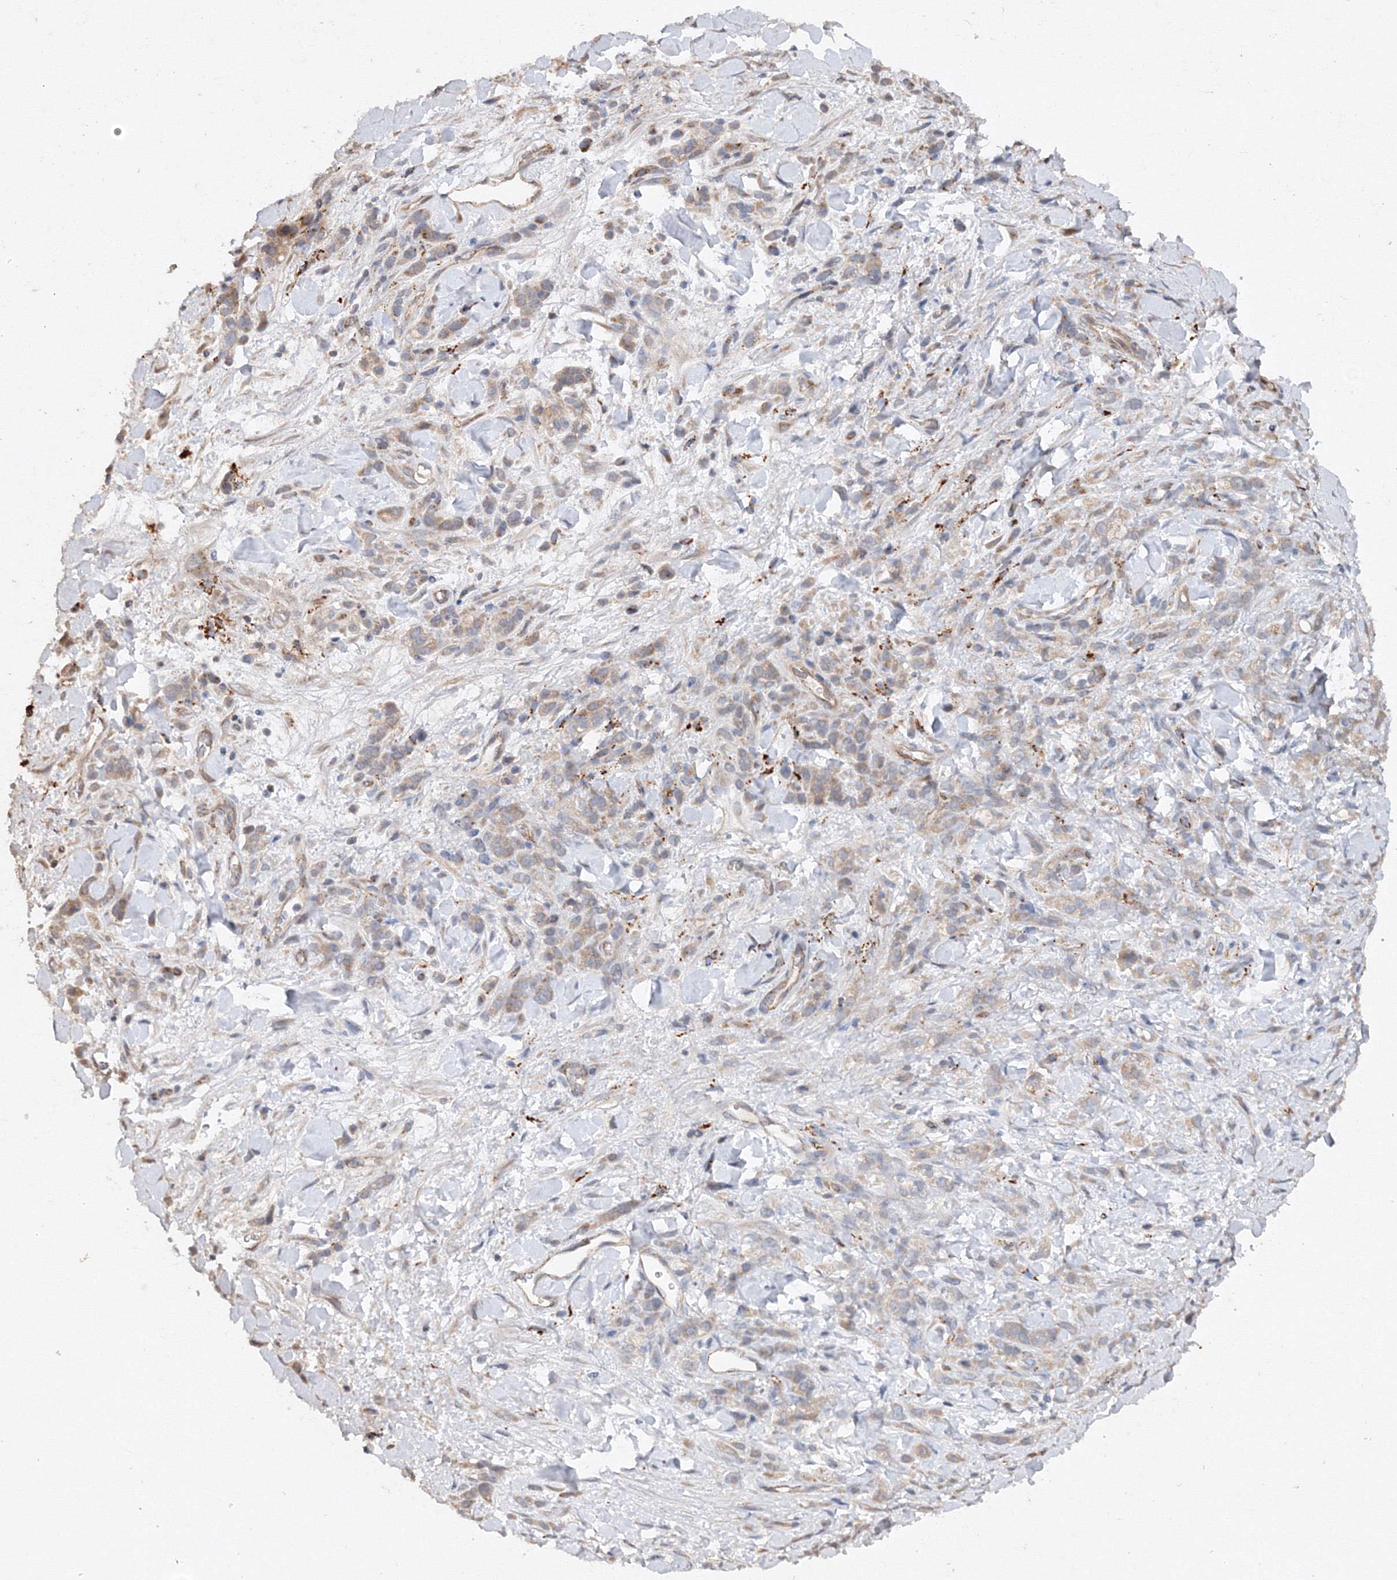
{"staining": {"intensity": "weak", "quantity": "<25%", "location": "cytoplasmic/membranous"}, "tissue": "stomach cancer", "cell_type": "Tumor cells", "image_type": "cancer", "snomed": [{"axis": "morphology", "description": "Normal tissue, NOS"}, {"axis": "morphology", "description": "Adenocarcinoma, NOS"}, {"axis": "topography", "description": "Stomach"}], "caption": "This is an immunohistochemistry (IHC) histopathology image of adenocarcinoma (stomach). There is no expression in tumor cells.", "gene": "DCTD", "patient": {"sex": "male", "age": 82}}